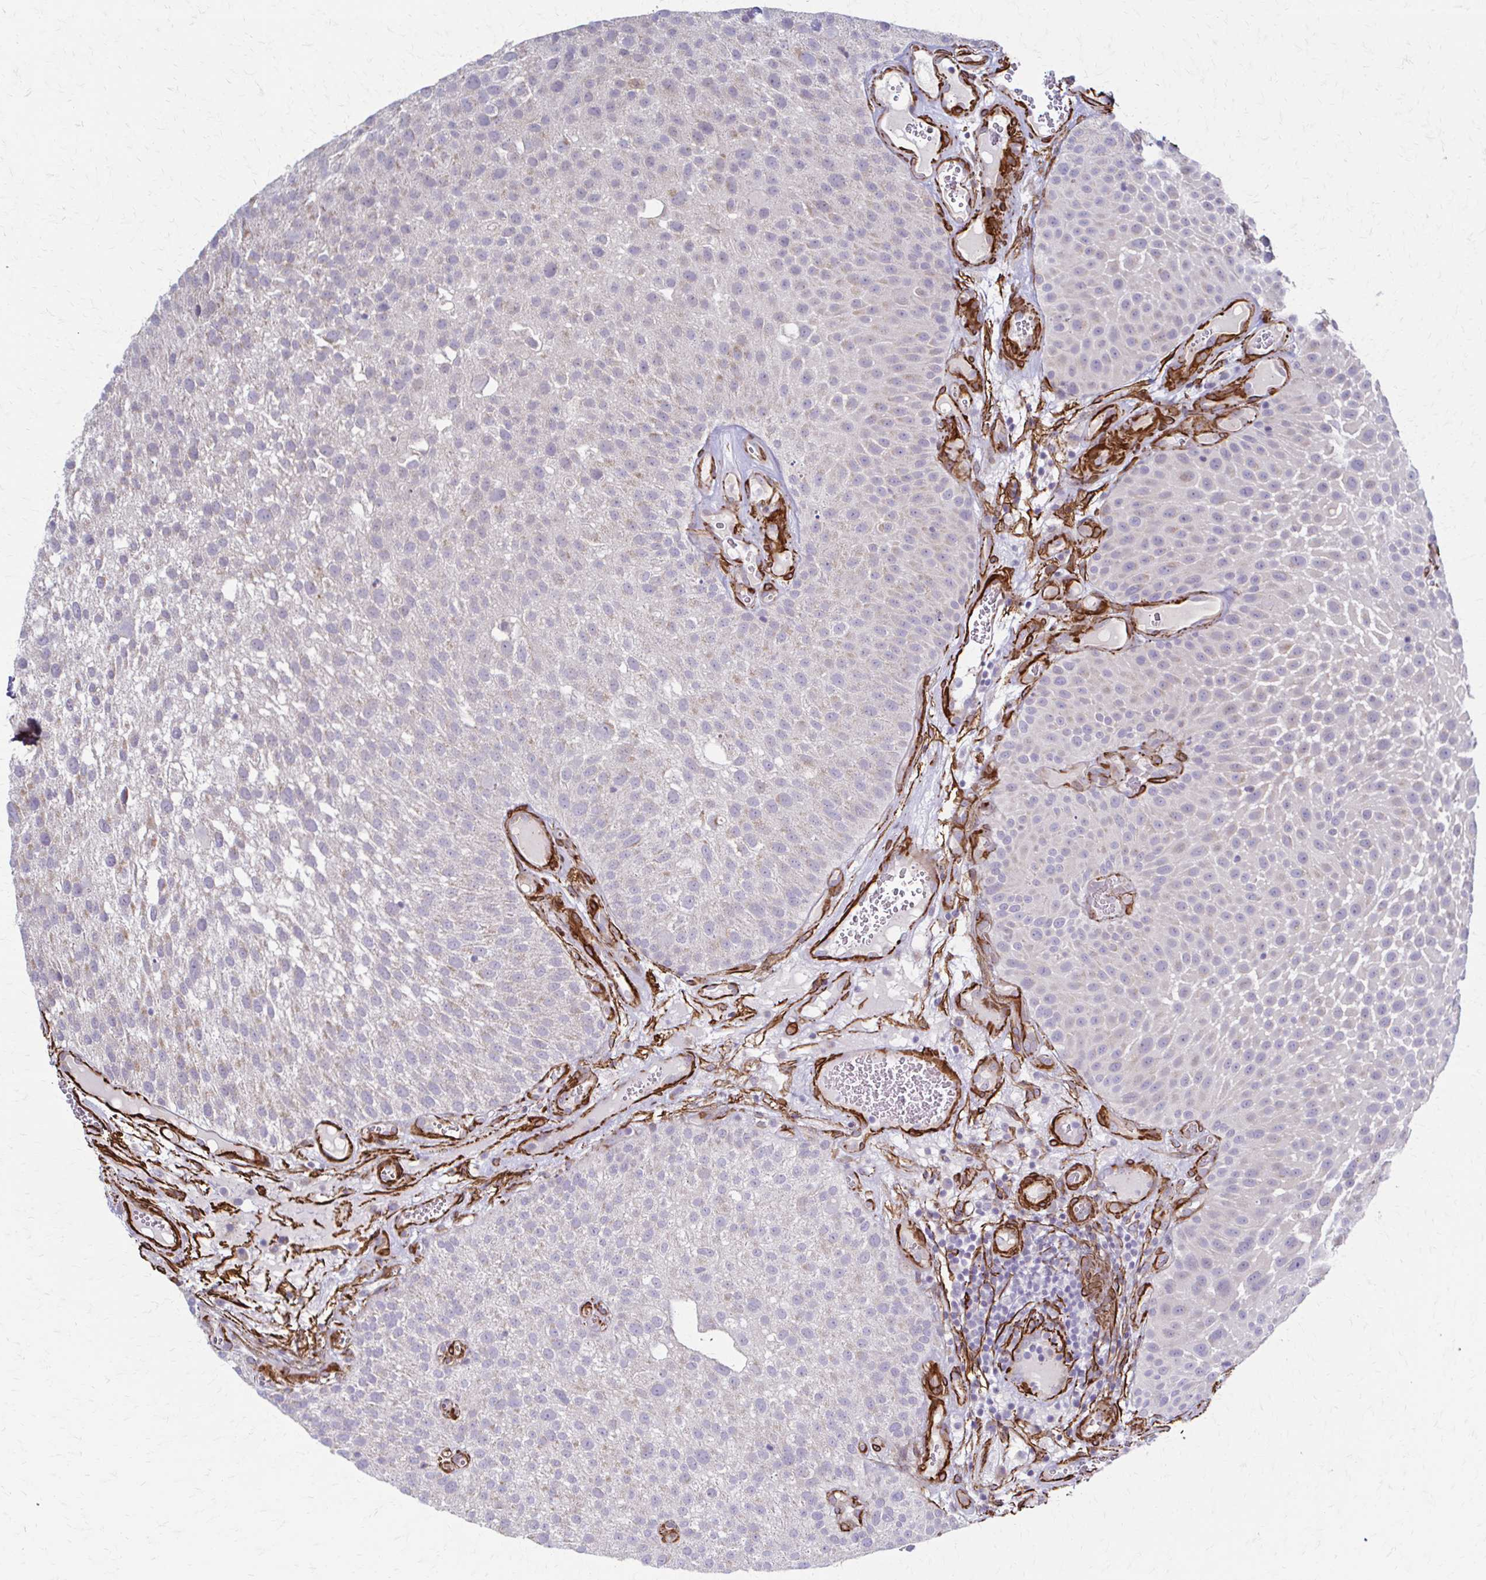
{"staining": {"intensity": "weak", "quantity": "<25%", "location": "cytoplasmic/membranous"}, "tissue": "urothelial cancer", "cell_type": "Tumor cells", "image_type": "cancer", "snomed": [{"axis": "morphology", "description": "Urothelial carcinoma, Low grade"}, {"axis": "topography", "description": "Urinary bladder"}], "caption": "Immunohistochemistry (IHC) of human urothelial cancer exhibits no positivity in tumor cells.", "gene": "TIMMDC1", "patient": {"sex": "male", "age": 72}}